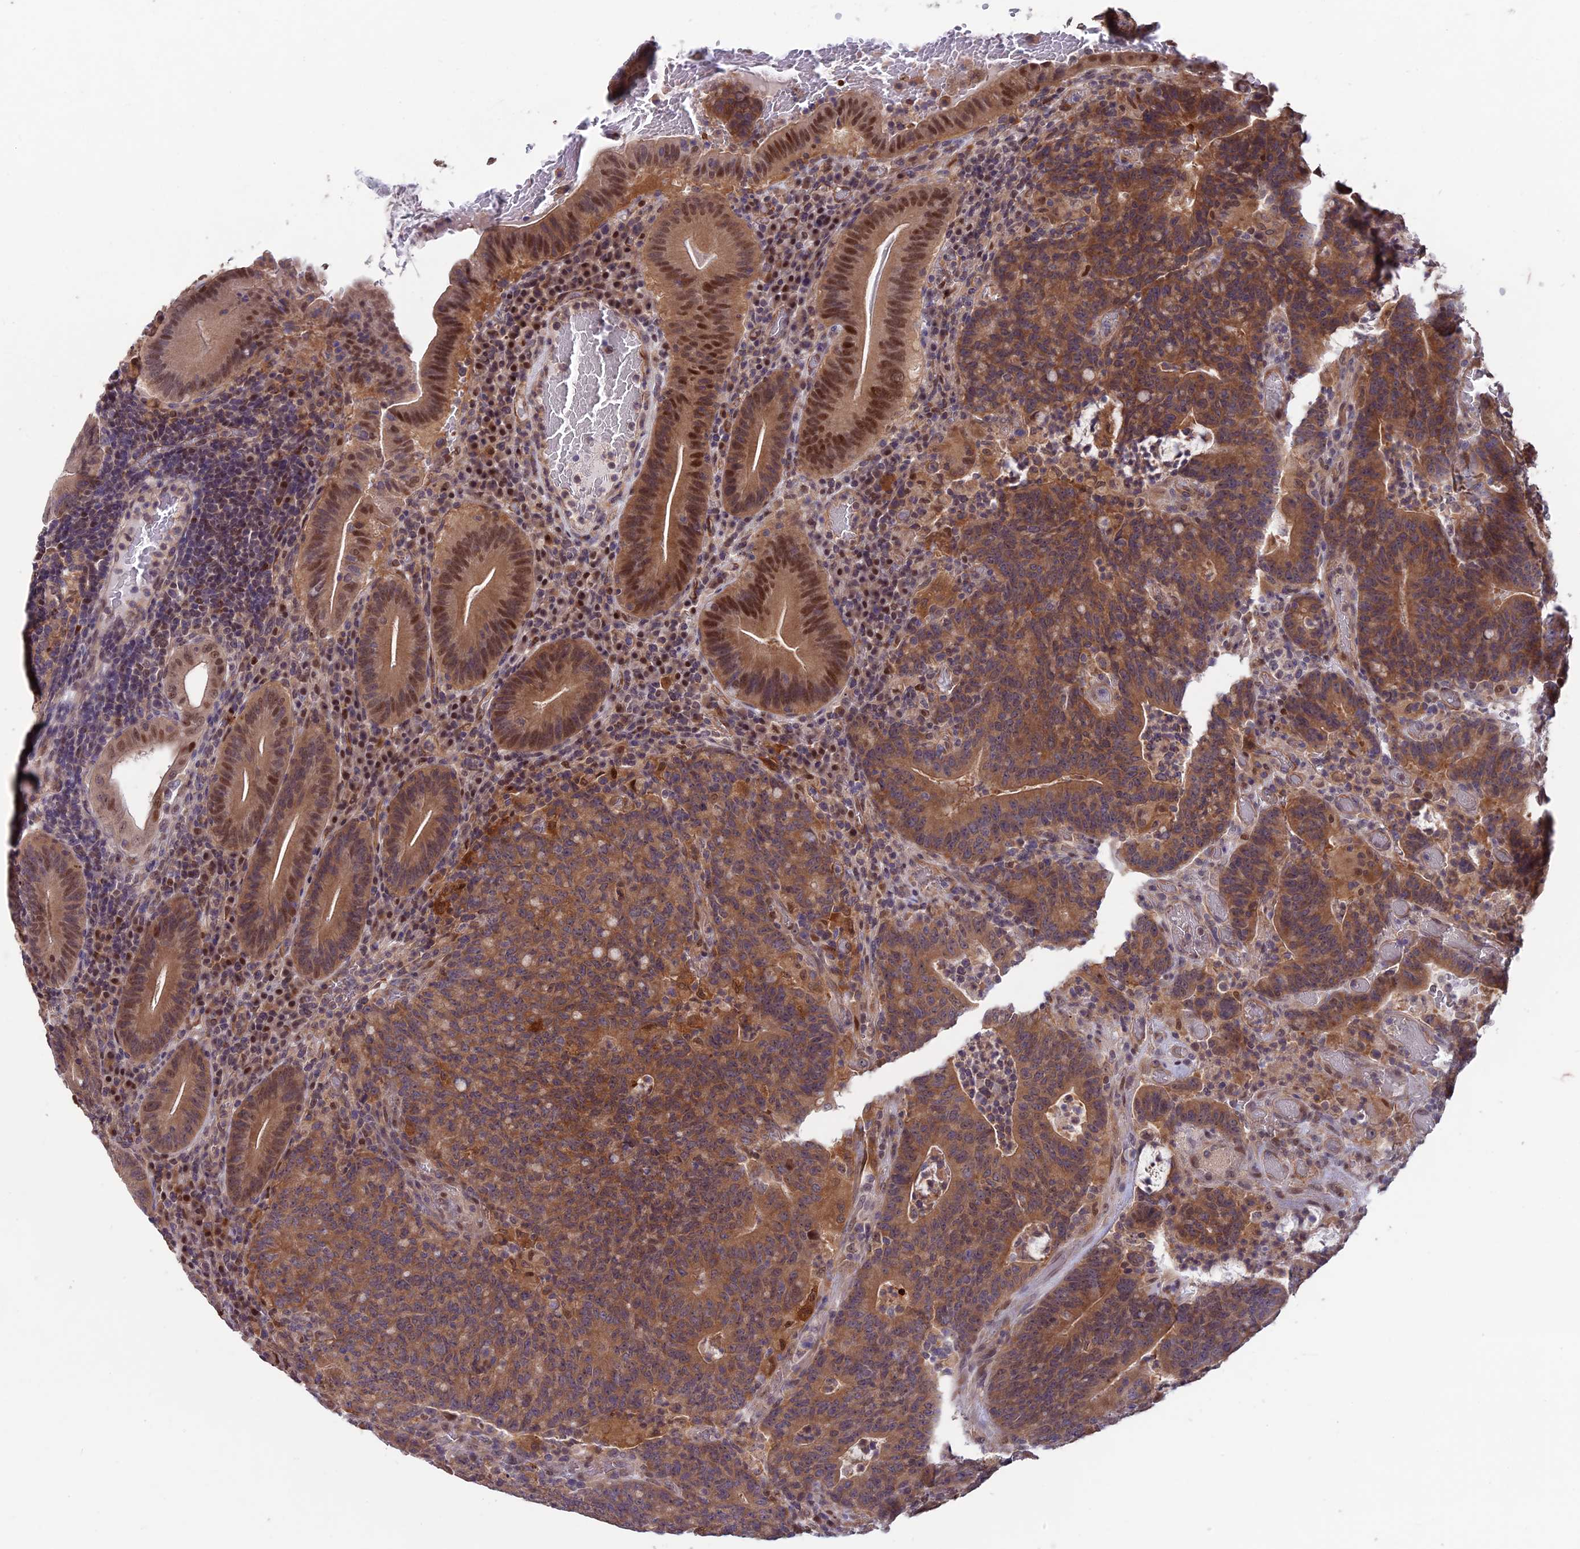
{"staining": {"intensity": "moderate", "quantity": ">75%", "location": "cytoplasmic/membranous"}, "tissue": "colorectal cancer", "cell_type": "Tumor cells", "image_type": "cancer", "snomed": [{"axis": "morphology", "description": "Normal tissue, NOS"}, {"axis": "morphology", "description": "Adenocarcinoma, NOS"}, {"axis": "topography", "description": "Colon"}], "caption": "A brown stain shows moderate cytoplasmic/membranous staining of a protein in colorectal adenocarcinoma tumor cells.", "gene": "MAST2", "patient": {"sex": "female", "age": 75}}